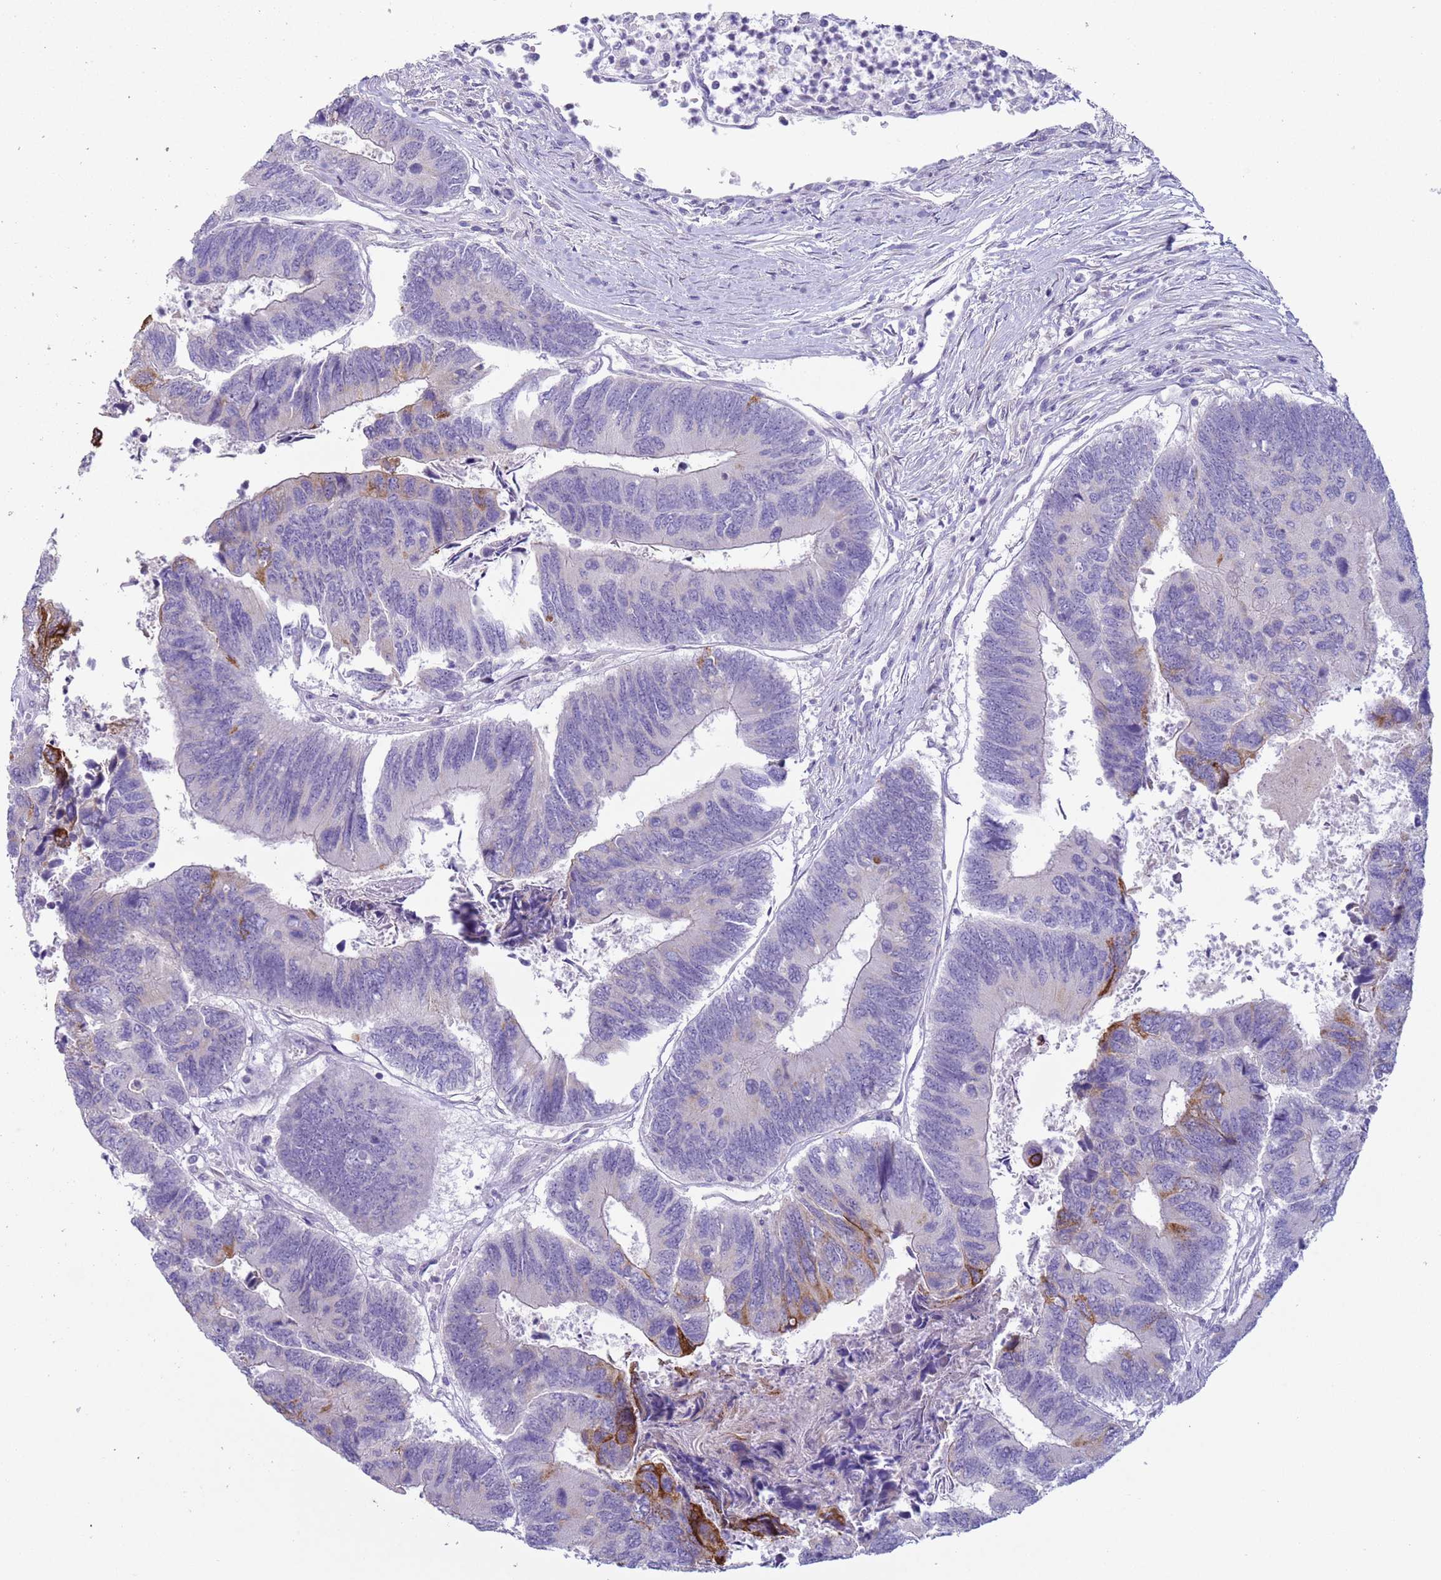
{"staining": {"intensity": "moderate", "quantity": "<25%", "location": "cytoplasmic/membranous"}, "tissue": "colorectal cancer", "cell_type": "Tumor cells", "image_type": "cancer", "snomed": [{"axis": "morphology", "description": "Adenocarcinoma, NOS"}, {"axis": "topography", "description": "Colon"}], "caption": "A brown stain labels moderate cytoplasmic/membranous staining of a protein in colorectal cancer (adenocarcinoma) tumor cells.", "gene": "NPAP1", "patient": {"sex": "female", "age": 67}}